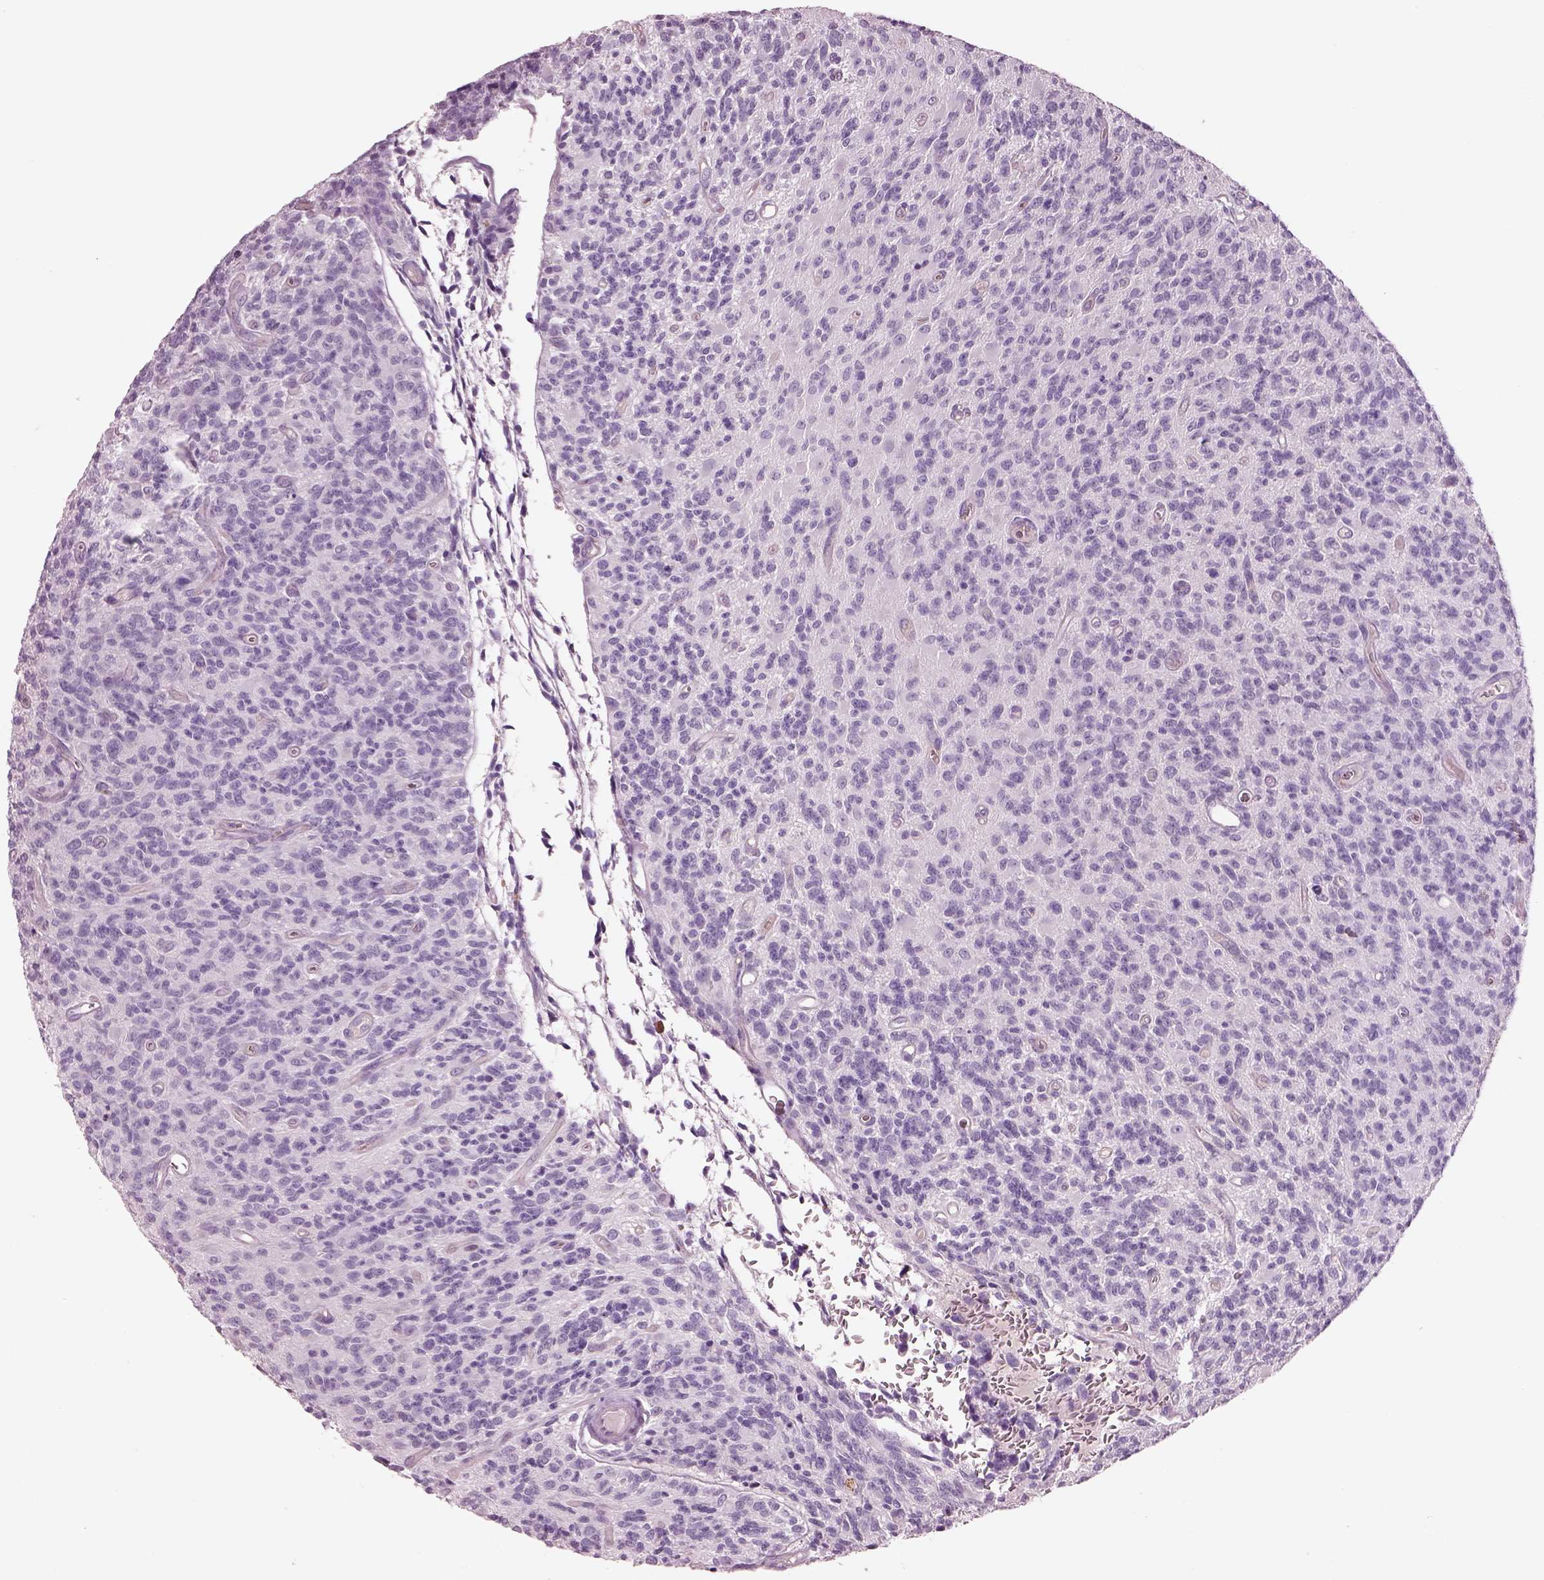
{"staining": {"intensity": "negative", "quantity": "none", "location": "none"}, "tissue": "glioma", "cell_type": "Tumor cells", "image_type": "cancer", "snomed": [{"axis": "morphology", "description": "Glioma, malignant, High grade"}, {"axis": "topography", "description": "Brain"}], "caption": "This is a photomicrograph of immunohistochemistry (IHC) staining of high-grade glioma (malignant), which shows no positivity in tumor cells. (DAB (3,3'-diaminobenzidine) immunohistochemistry visualized using brightfield microscopy, high magnification).", "gene": "IGLL1", "patient": {"sex": "male", "age": 76}}